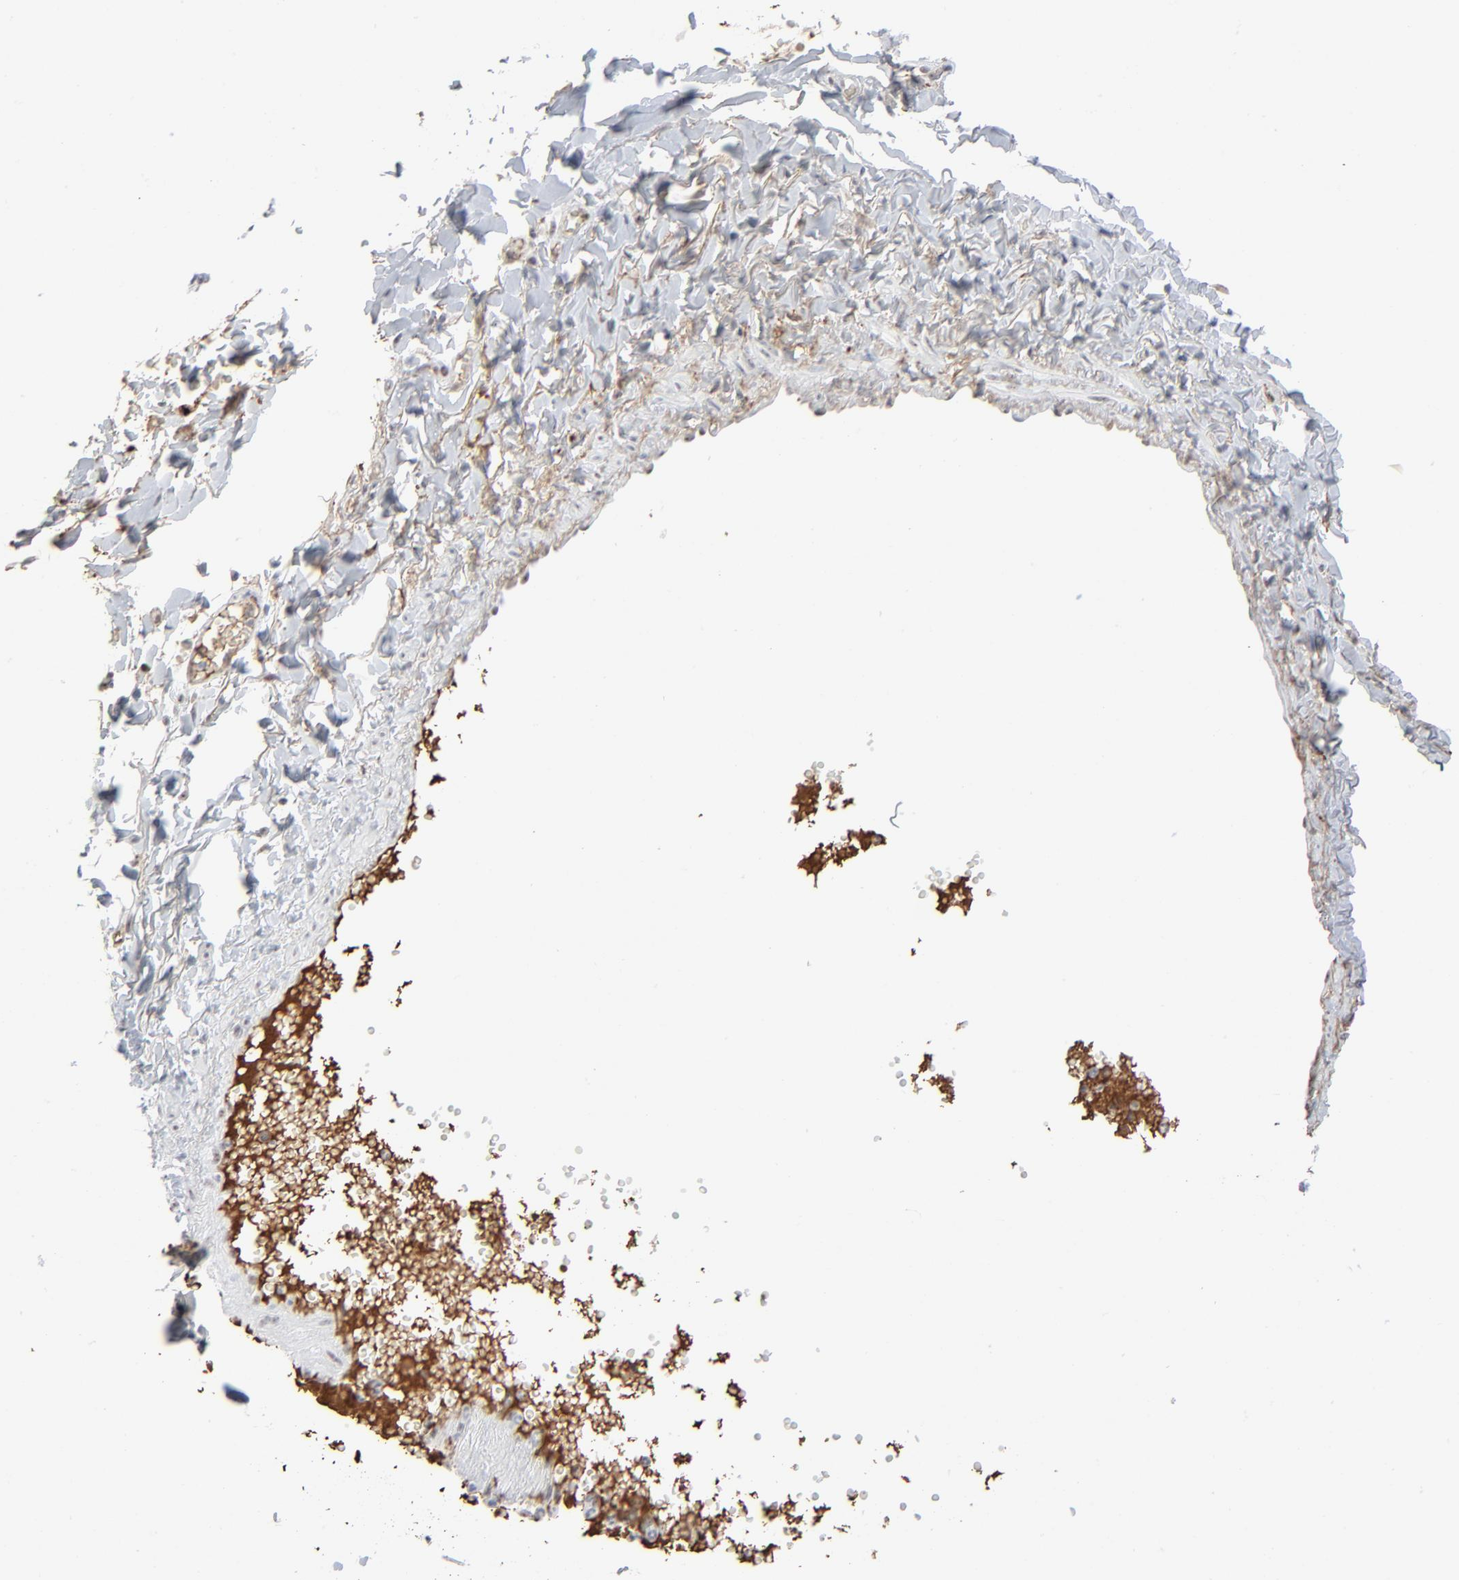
{"staining": {"intensity": "weak", "quantity": "25%-75%", "location": "nuclear"}, "tissue": "salivary gland", "cell_type": "Glandular cells", "image_type": "normal", "snomed": [{"axis": "morphology", "description": "Normal tissue, NOS"}, {"axis": "topography", "description": "Skeletal muscle"}, {"axis": "topography", "description": "Oral tissue"}, {"axis": "topography", "description": "Salivary gland"}, {"axis": "topography", "description": "Peripheral nerve tissue"}], "caption": "Protein staining reveals weak nuclear staining in about 25%-75% of glandular cells in unremarkable salivary gland.", "gene": "MPHOSPH6", "patient": {"sex": "male", "age": 54}}